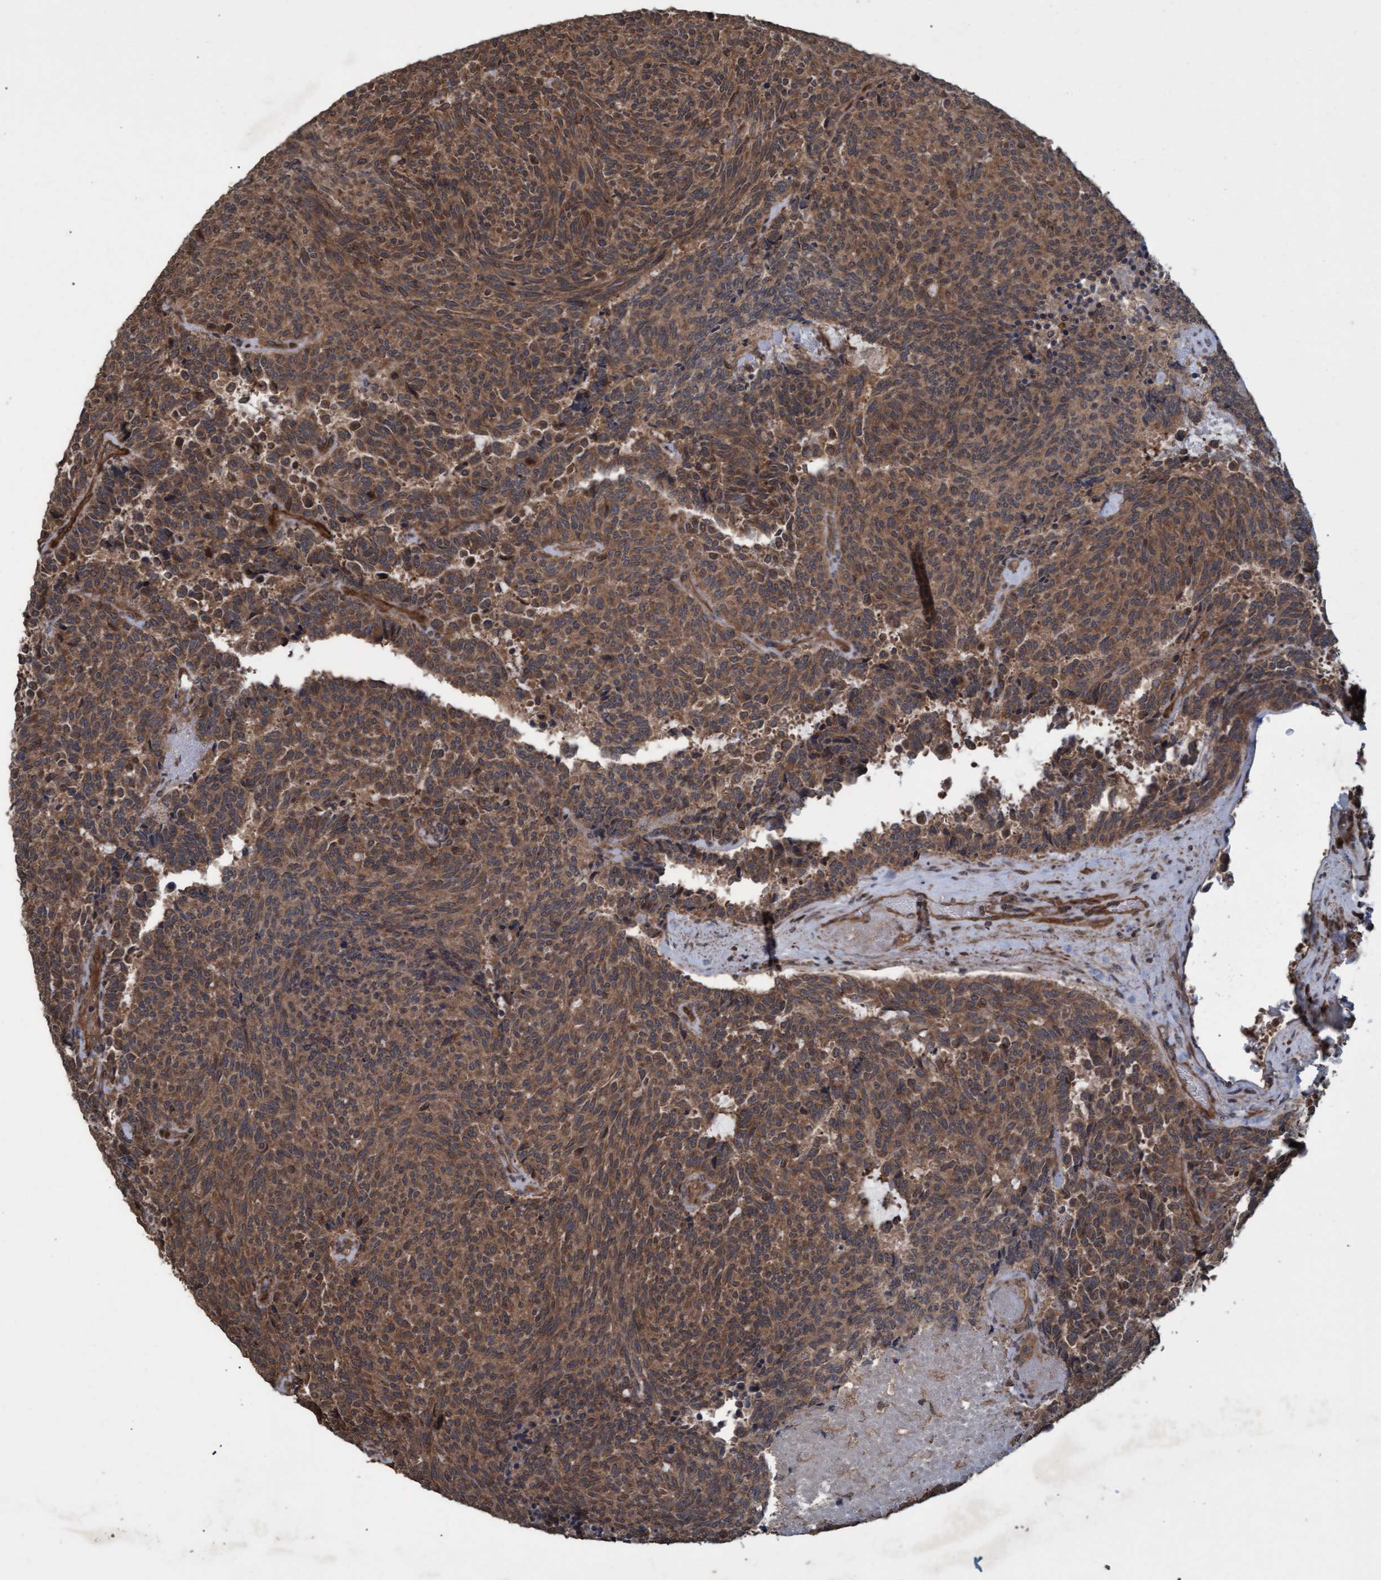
{"staining": {"intensity": "moderate", "quantity": ">75%", "location": "cytoplasmic/membranous"}, "tissue": "carcinoid", "cell_type": "Tumor cells", "image_type": "cancer", "snomed": [{"axis": "morphology", "description": "Carcinoid, malignant, NOS"}, {"axis": "topography", "description": "Pancreas"}], "caption": "This histopathology image exhibits immunohistochemistry staining of carcinoid (malignant), with medium moderate cytoplasmic/membranous expression in approximately >75% of tumor cells.", "gene": "GGT6", "patient": {"sex": "female", "age": 54}}